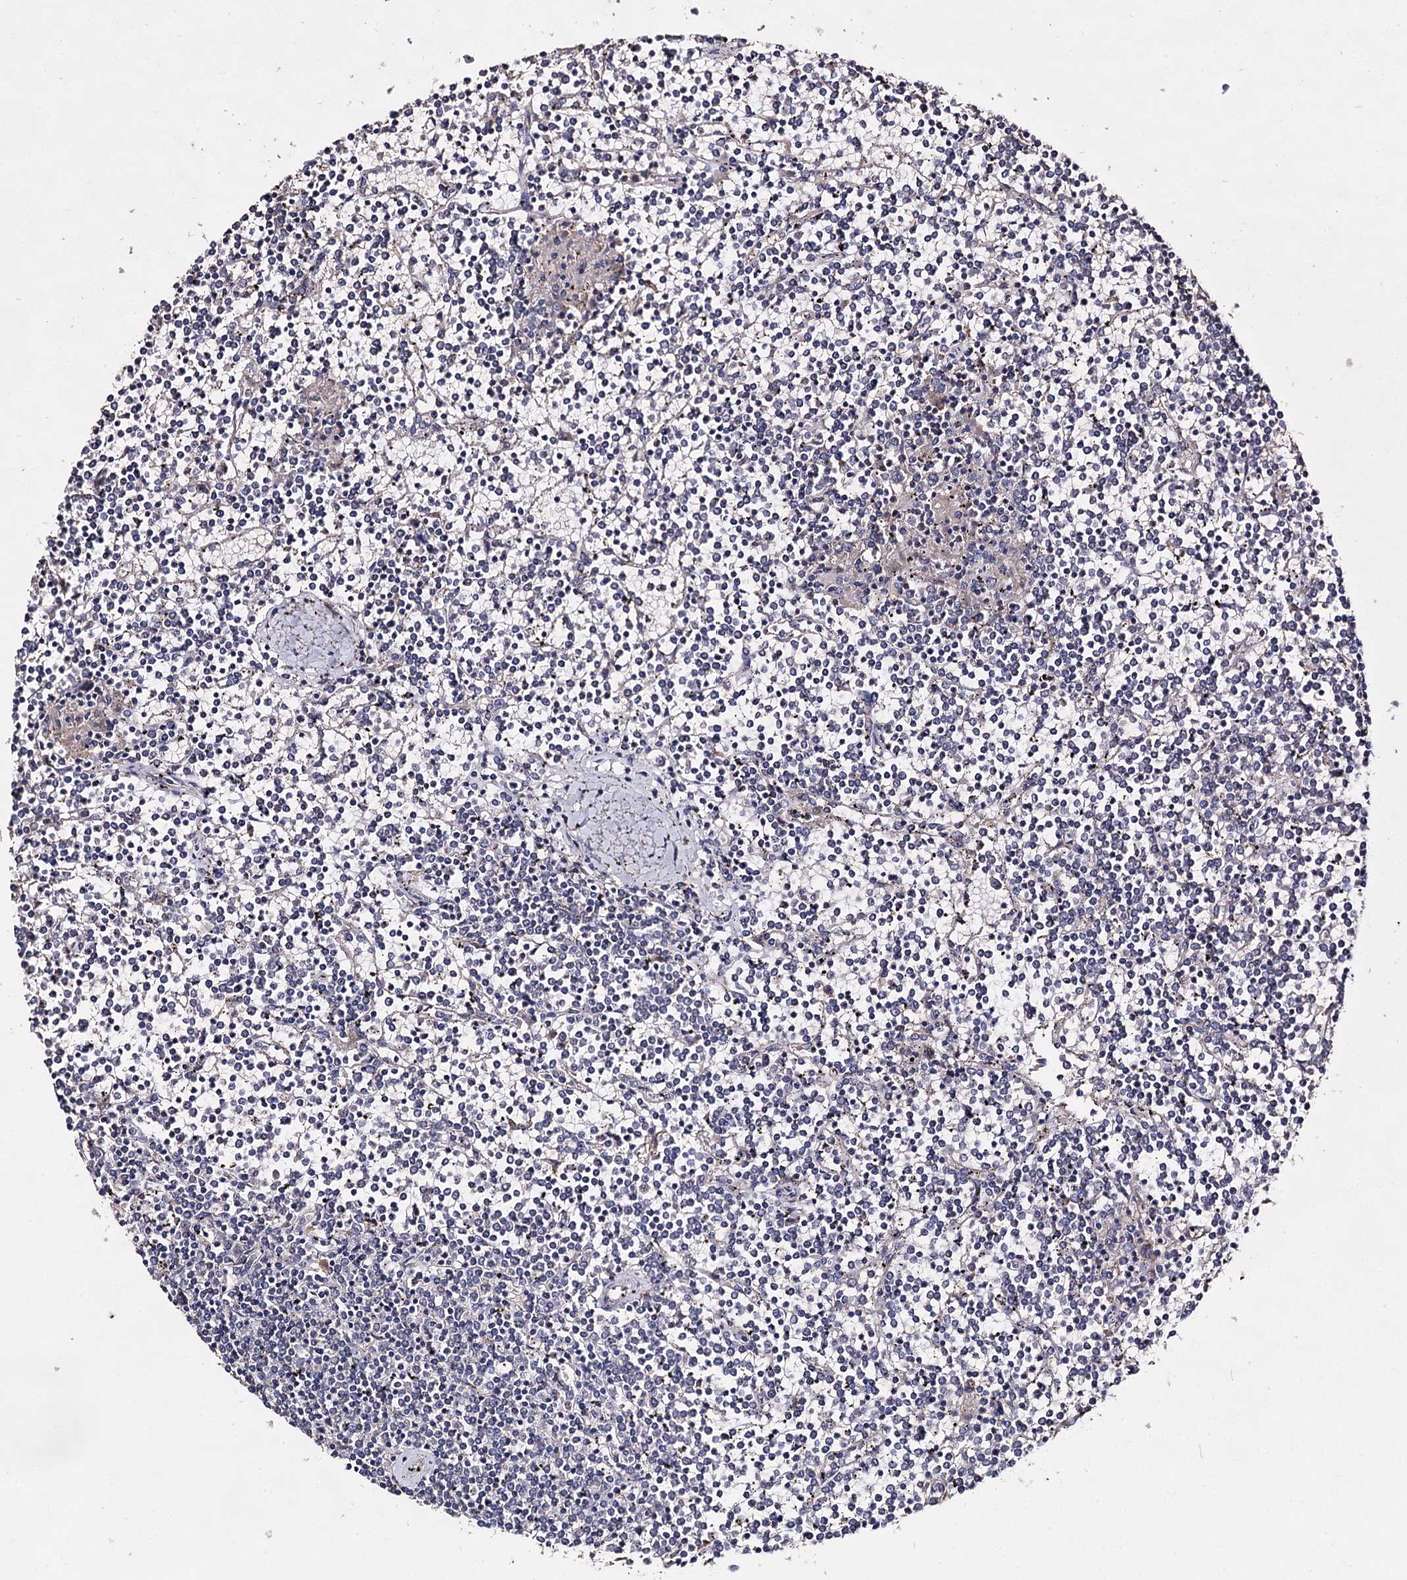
{"staining": {"intensity": "negative", "quantity": "none", "location": "none"}, "tissue": "lymphoma", "cell_type": "Tumor cells", "image_type": "cancer", "snomed": [{"axis": "morphology", "description": "Malignant lymphoma, non-Hodgkin's type, Low grade"}, {"axis": "topography", "description": "Spleen"}], "caption": "A micrograph of human lymphoma is negative for staining in tumor cells.", "gene": "ARFIP2", "patient": {"sex": "female", "age": 19}}